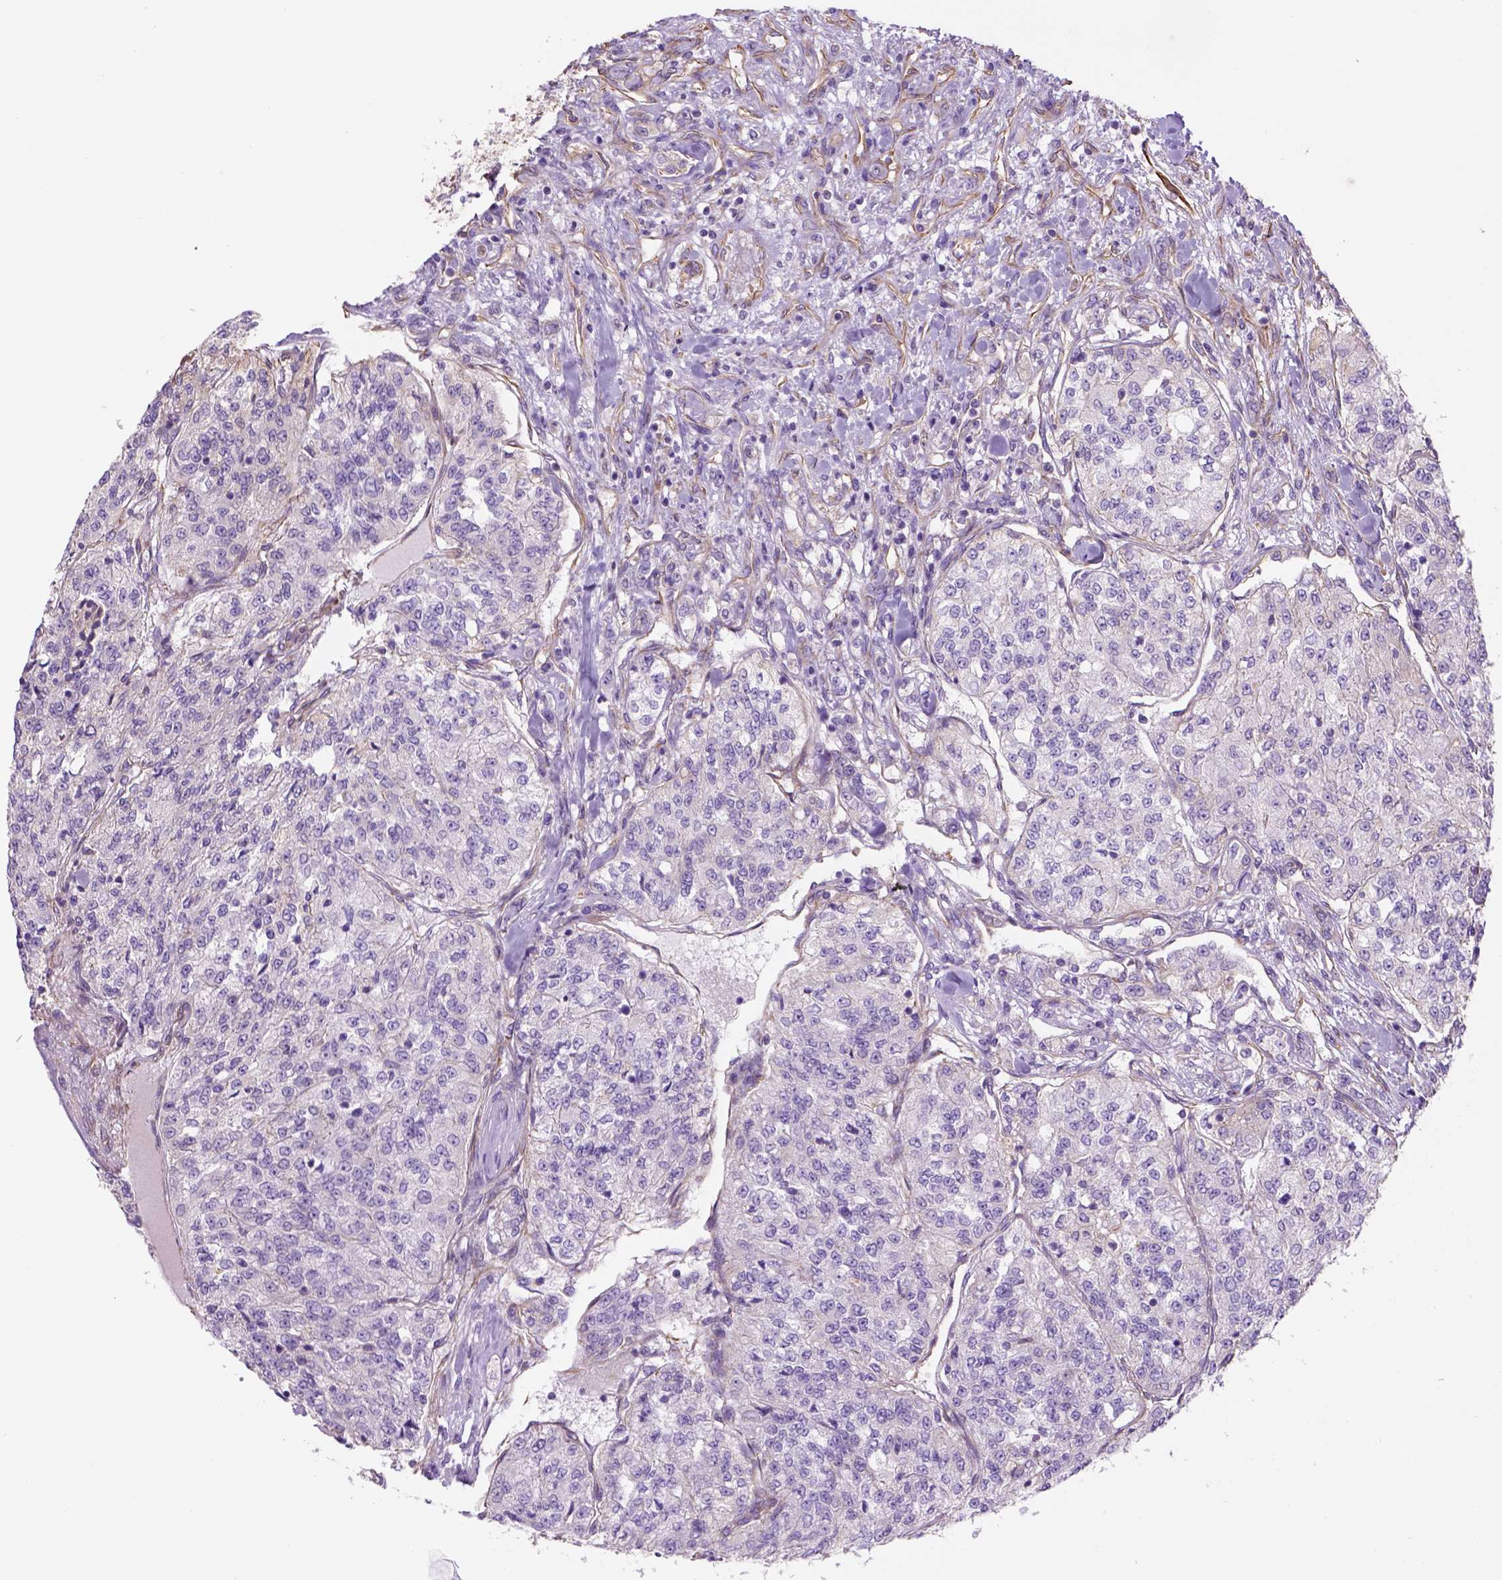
{"staining": {"intensity": "negative", "quantity": "none", "location": "none"}, "tissue": "renal cancer", "cell_type": "Tumor cells", "image_type": "cancer", "snomed": [{"axis": "morphology", "description": "Adenocarcinoma, NOS"}, {"axis": "topography", "description": "Kidney"}], "caption": "Renal cancer was stained to show a protein in brown. There is no significant expression in tumor cells.", "gene": "ZZZ3", "patient": {"sex": "female", "age": 63}}